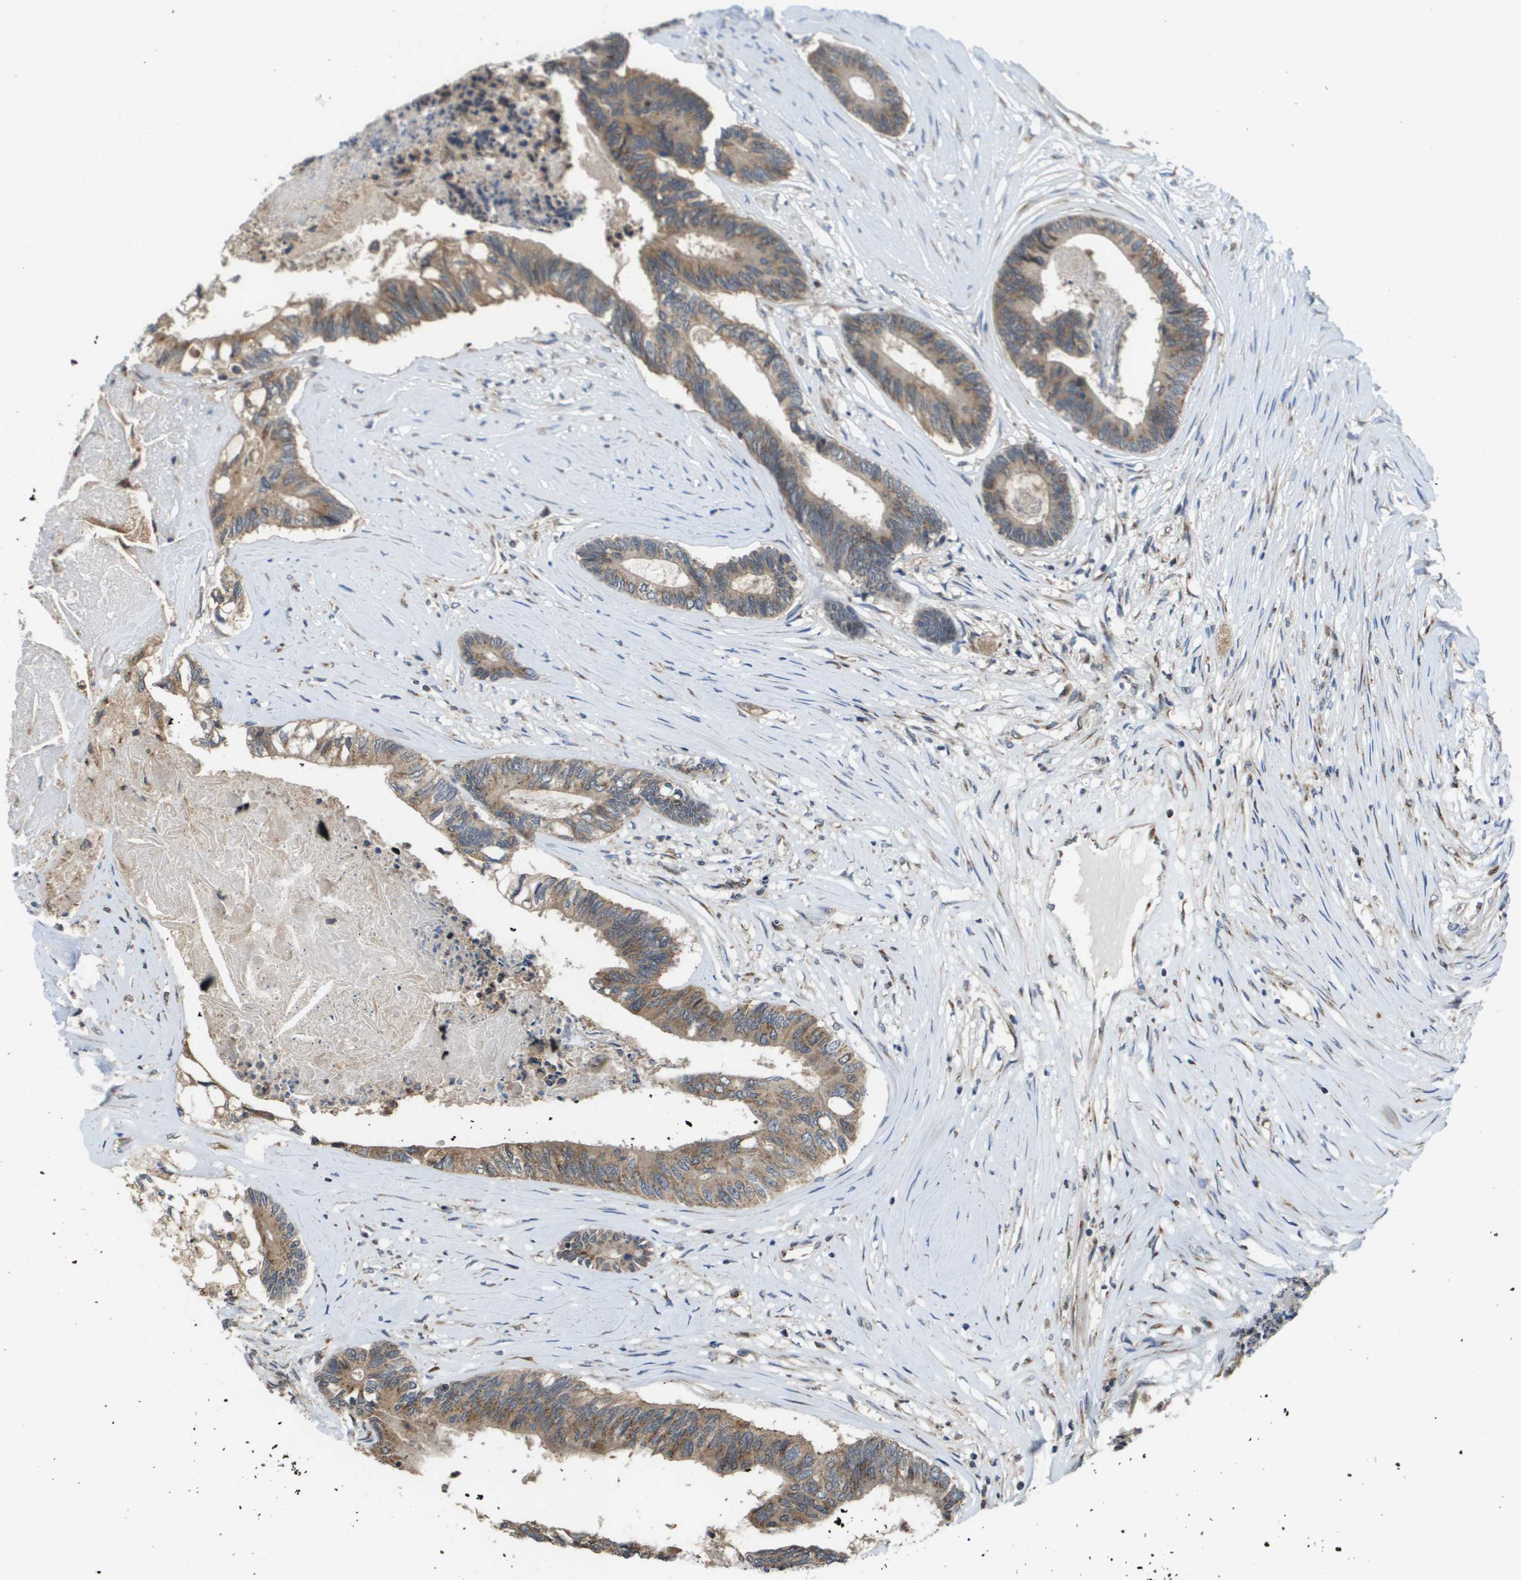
{"staining": {"intensity": "moderate", "quantity": ">75%", "location": "cytoplasmic/membranous"}, "tissue": "colorectal cancer", "cell_type": "Tumor cells", "image_type": "cancer", "snomed": [{"axis": "morphology", "description": "Adenocarcinoma, NOS"}, {"axis": "topography", "description": "Rectum"}], "caption": "Colorectal cancer stained for a protein demonstrates moderate cytoplasmic/membranous positivity in tumor cells. The protein is shown in brown color, while the nuclei are stained blue.", "gene": "PCK1", "patient": {"sex": "male", "age": 63}}